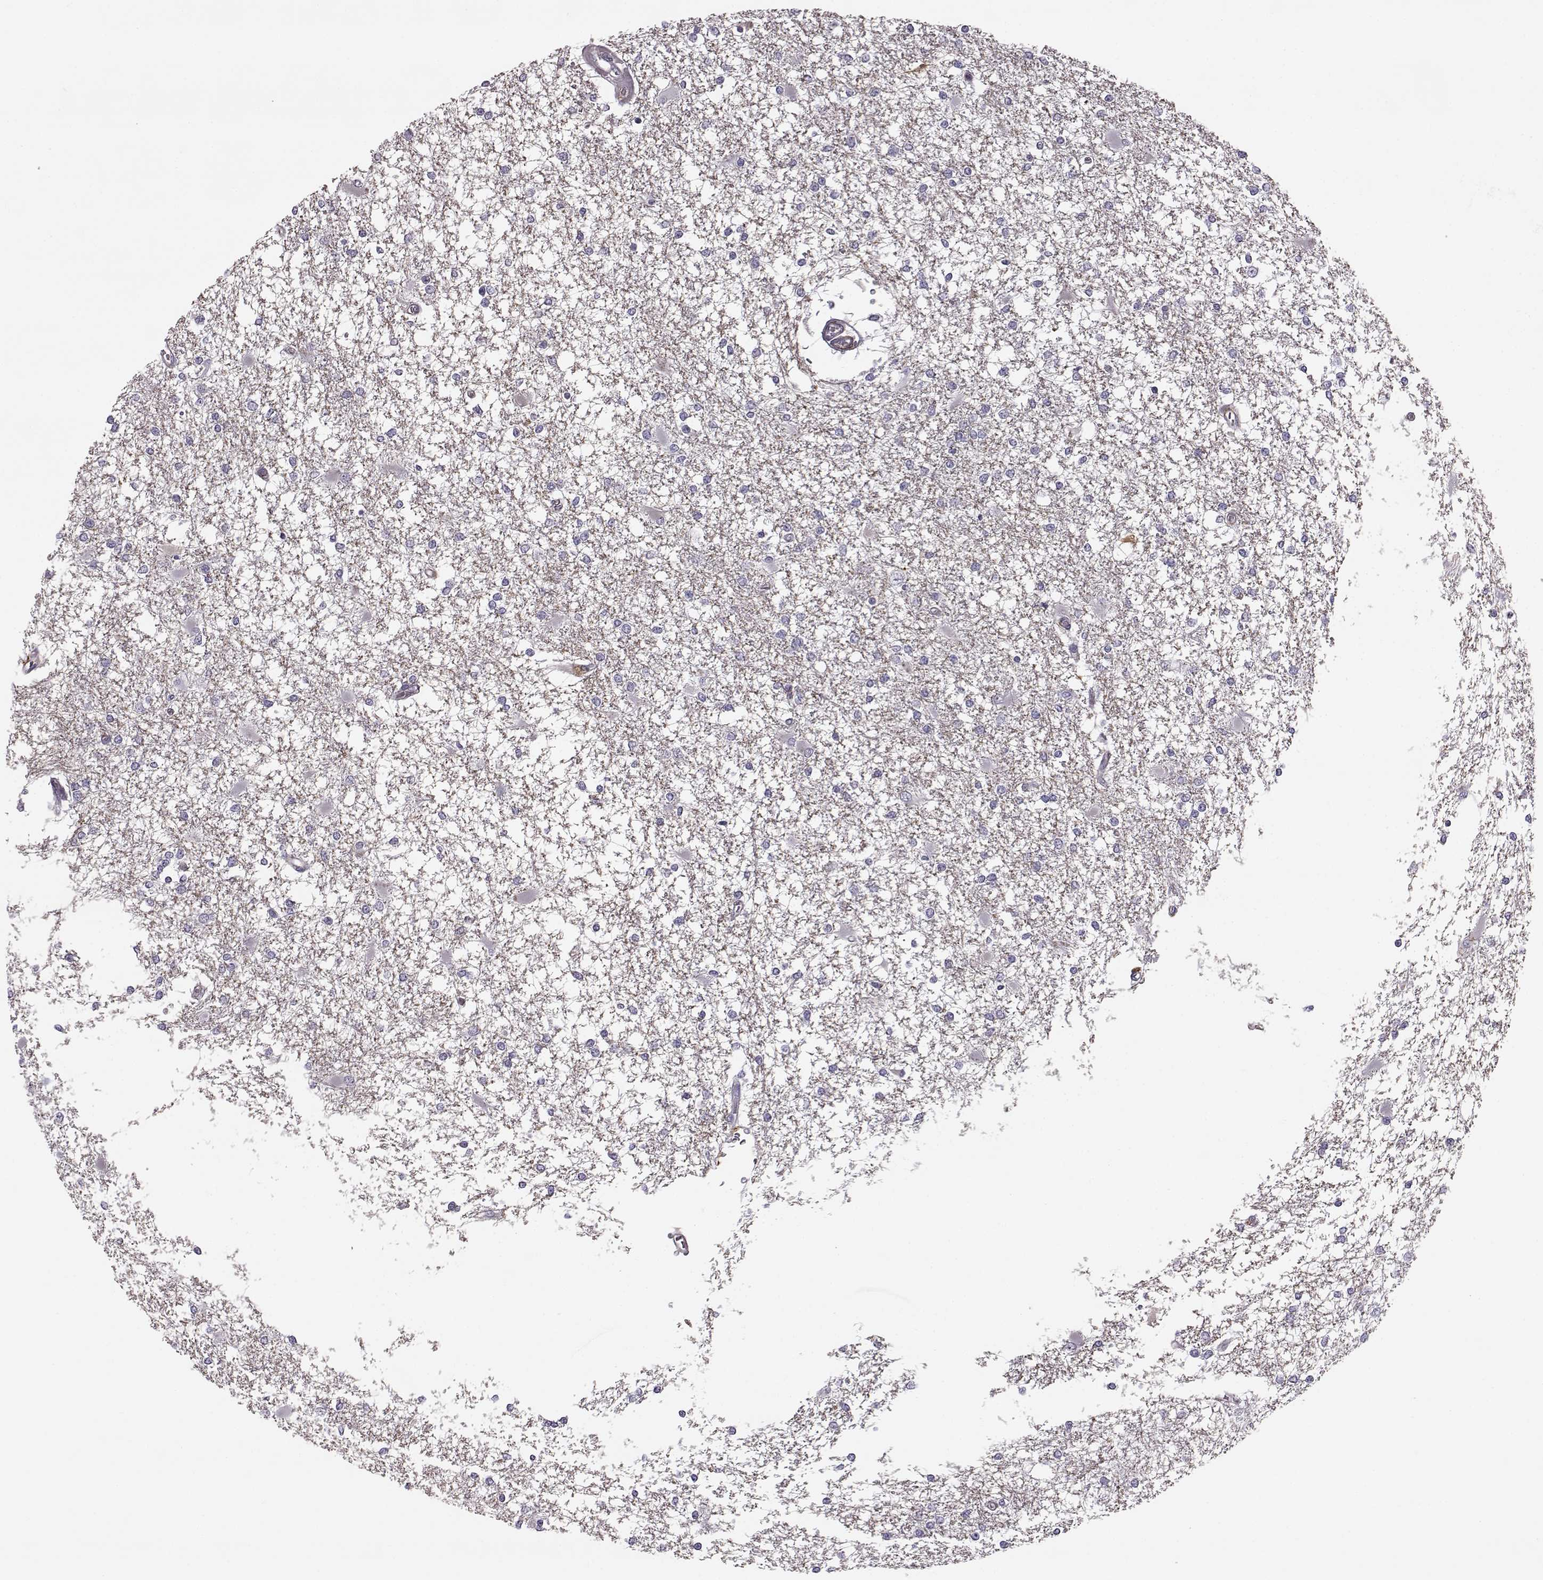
{"staining": {"intensity": "negative", "quantity": "none", "location": "none"}, "tissue": "glioma", "cell_type": "Tumor cells", "image_type": "cancer", "snomed": [{"axis": "morphology", "description": "Glioma, malignant, High grade"}, {"axis": "topography", "description": "Cerebral cortex"}], "caption": "An immunohistochemistry (IHC) photomicrograph of high-grade glioma (malignant) is shown. There is no staining in tumor cells of high-grade glioma (malignant).", "gene": "TRIM69", "patient": {"sex": "male", "age": 79}}